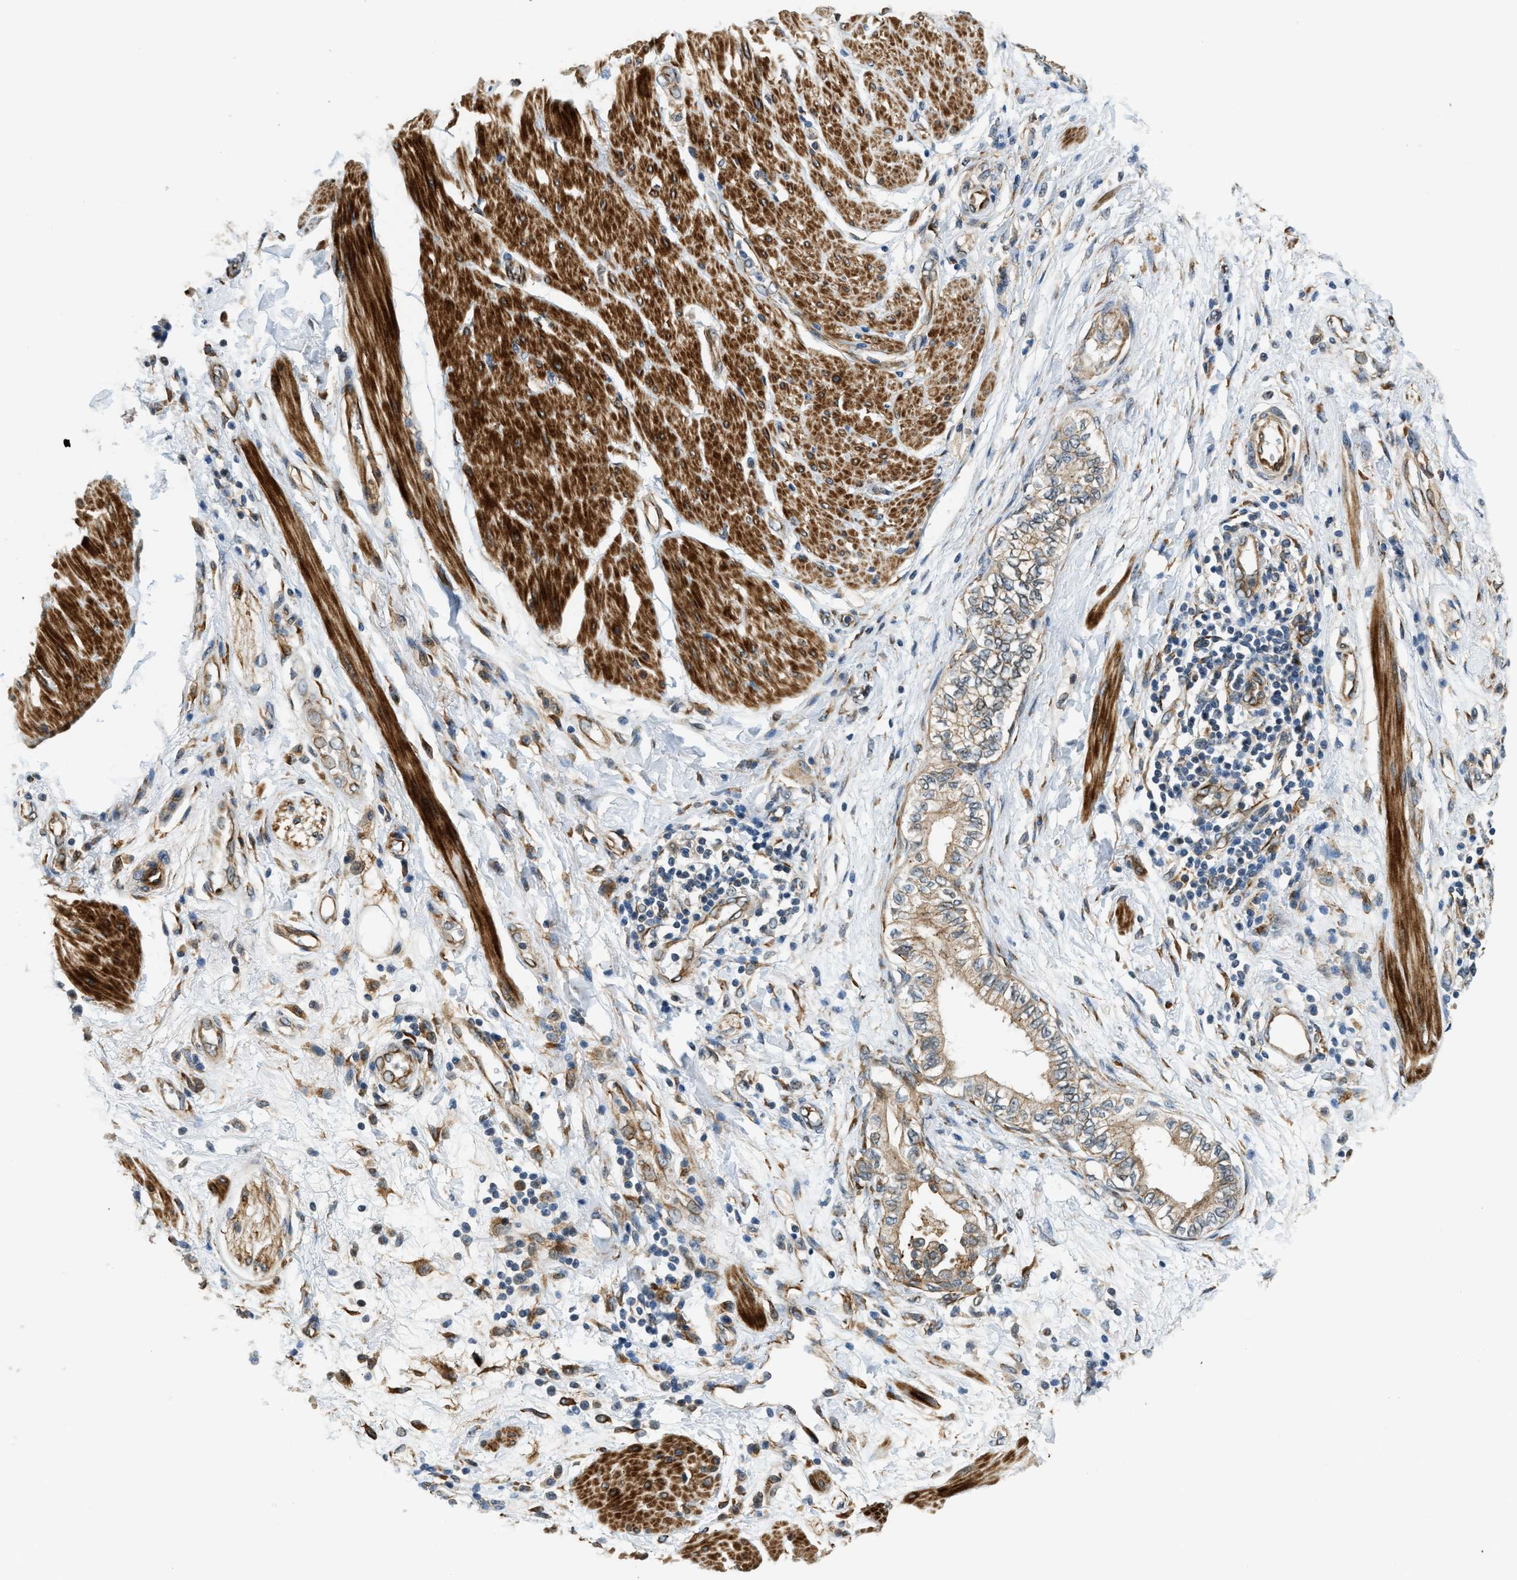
{"staining": {"intensity": "moderate", "quantity": ">75%", "location": "cytoplasmic/membranous"}, "tissue": "pancreatic cancer", "cell_type": "Tumor cells", "image_type": "cancer", "snomed": [{"axis": "morphology", "description": "Normal tissue, NOS"}, {"axis": "morphology", "description": "Adenocarcinoma, NOS"}, {"axis": "topography", "description": "Pancreas"}, {"axis": "topography", "description": "Duodenum"}], "caption": "Protein staining by immunohistochemistry exhibits moderate cytoplasmic/membranous expression in about >75% of tumor cells in pancreatic adenocarcinoma.", "gene": "ALOX12", "patient": {"sex": "female", "age": 60}}